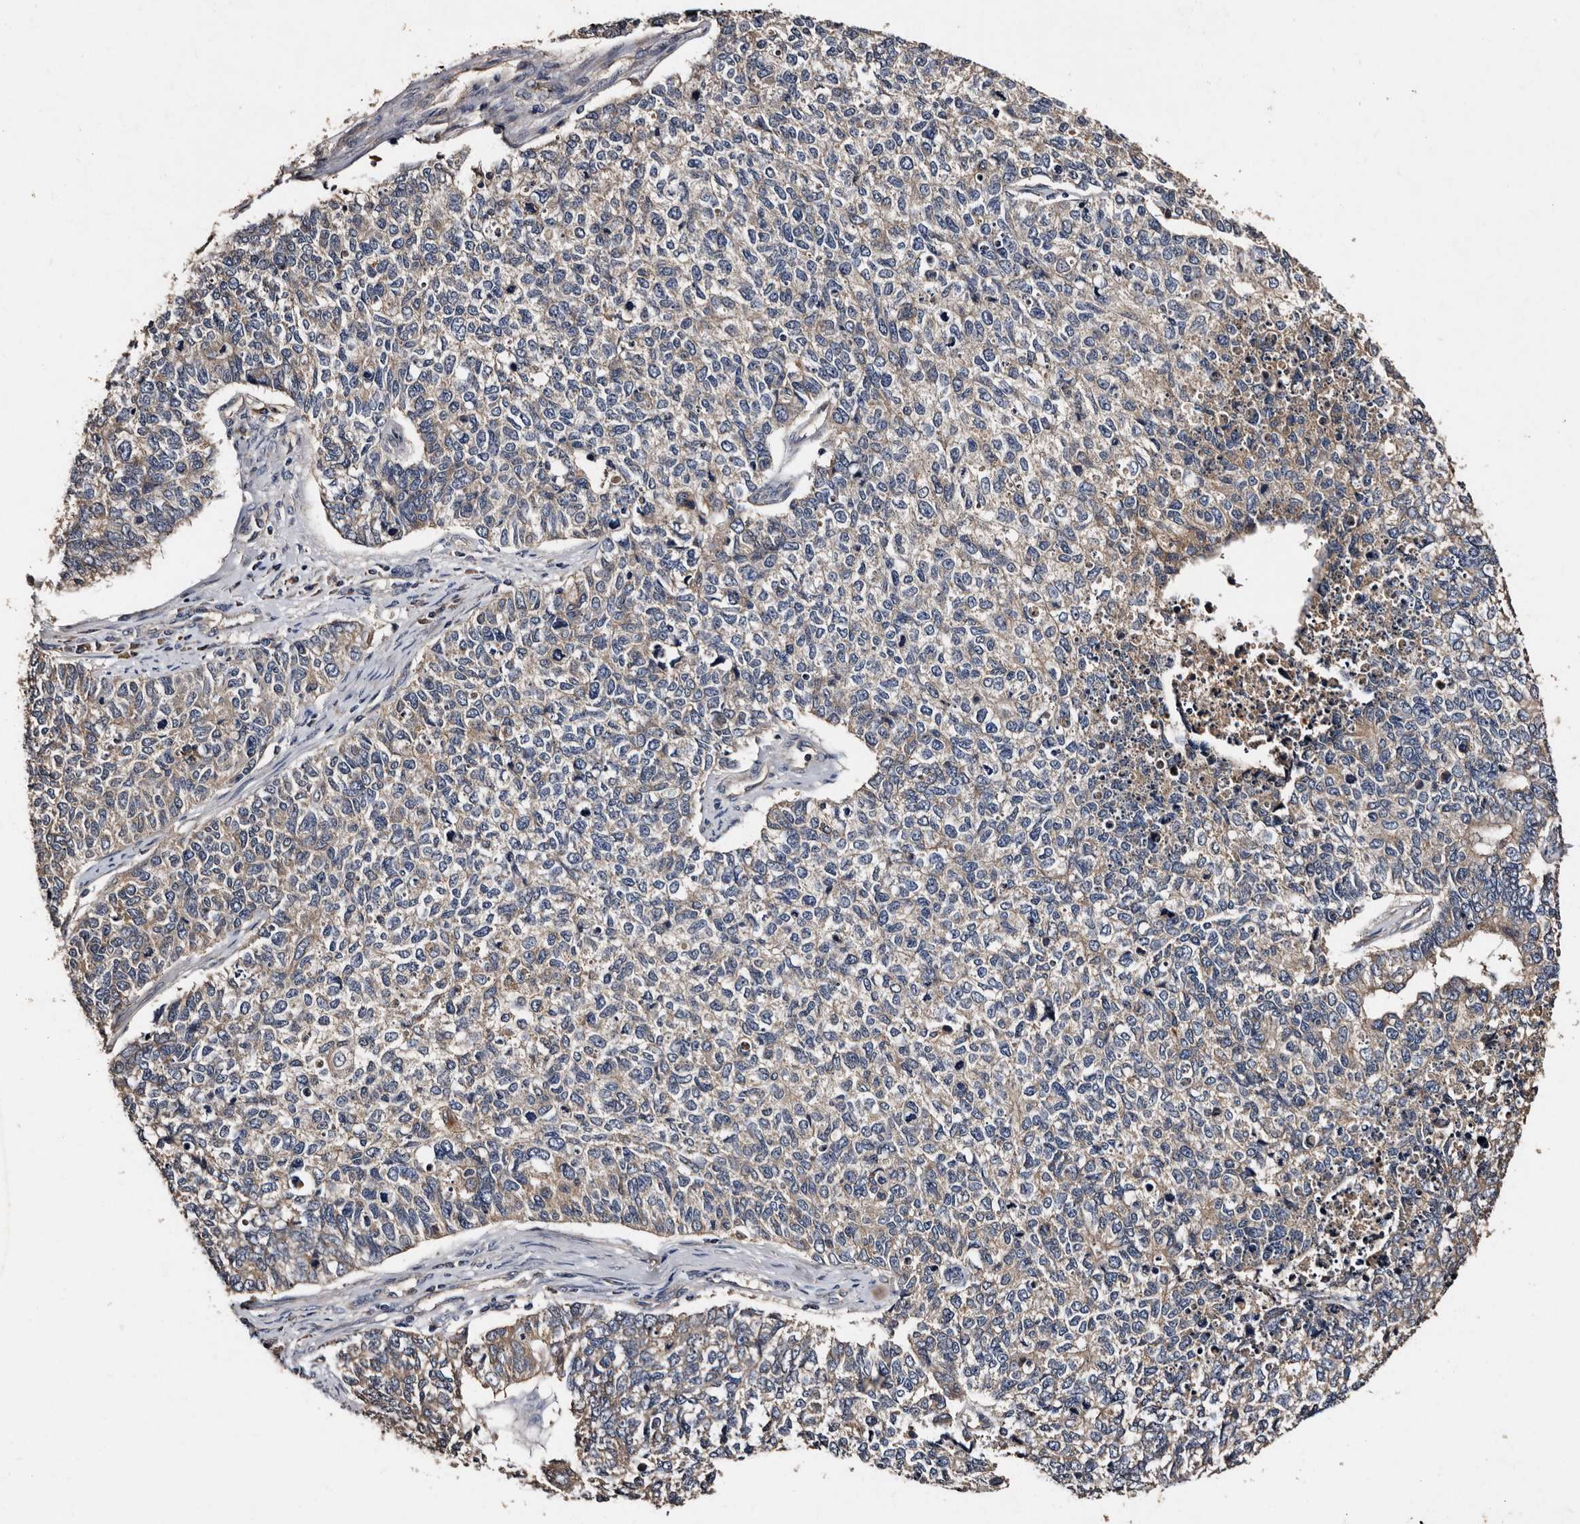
{"staining": {"intensity": "weak", "quantity": "<25%", "location": "cytoplasmic/membranous"}, "tissue": "cervical cancer", "cell_type": "Tumor cells", "image_type": "cancer", "snomed": [{"axis": "morphology", "description": "Squamous cell carcinoma, NOS"}, {"axis": "topography", "description": "Cervix"}], "caption": "High power microscopy photomicrograph of an immunohistochemistry image of cervical cancer, revealing no significant expression in tumor cells.", "gene": "ADCK5", "patient": {"sex": "female", "age": 63}}